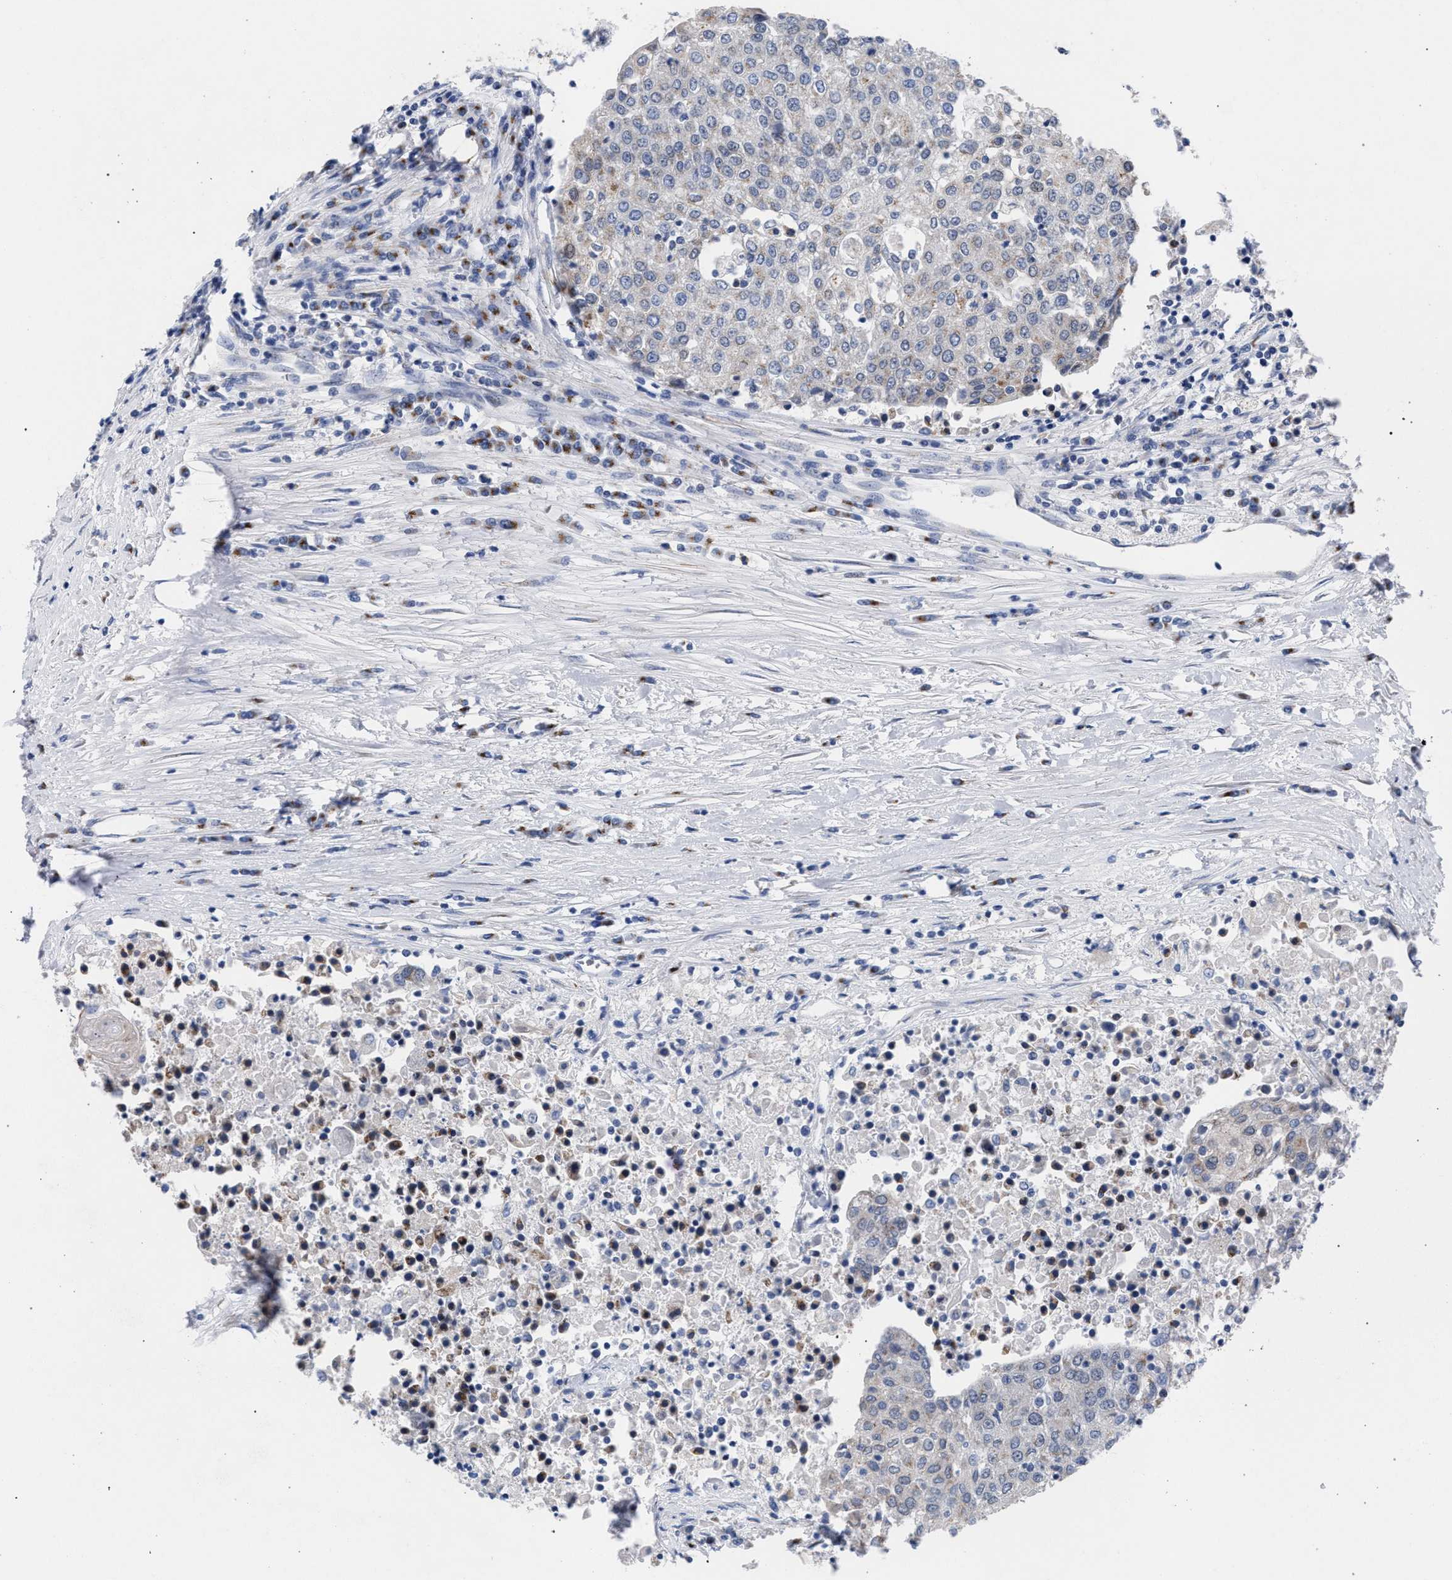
{"staining": {"intensity": "weak", "quantity": "25%-75%", "location": "cytoplasmic/membranous"}, "tissue": "urothelial cancer", "cell_type": "Tumor cells", "image_type": "cancer", "snomed": [{"axis": "morphology", "description": "Urothelial carcinoma, High grade"}, {"axis": "topography", "description": "Urinary bladder"}], "caption": "A high-resolution image shows immunohistochemistry (IHC) staining of urothelial carcinoma (high-grade), which exhibits weak cytoplasmic/membranous positivity in about 25%-75% of tumor cells. The protein of interest is shown in brown color, while the nuclei are stained blue.", "gene": "GOLGA2", "patient": {"sex": "female", "age": 85}}